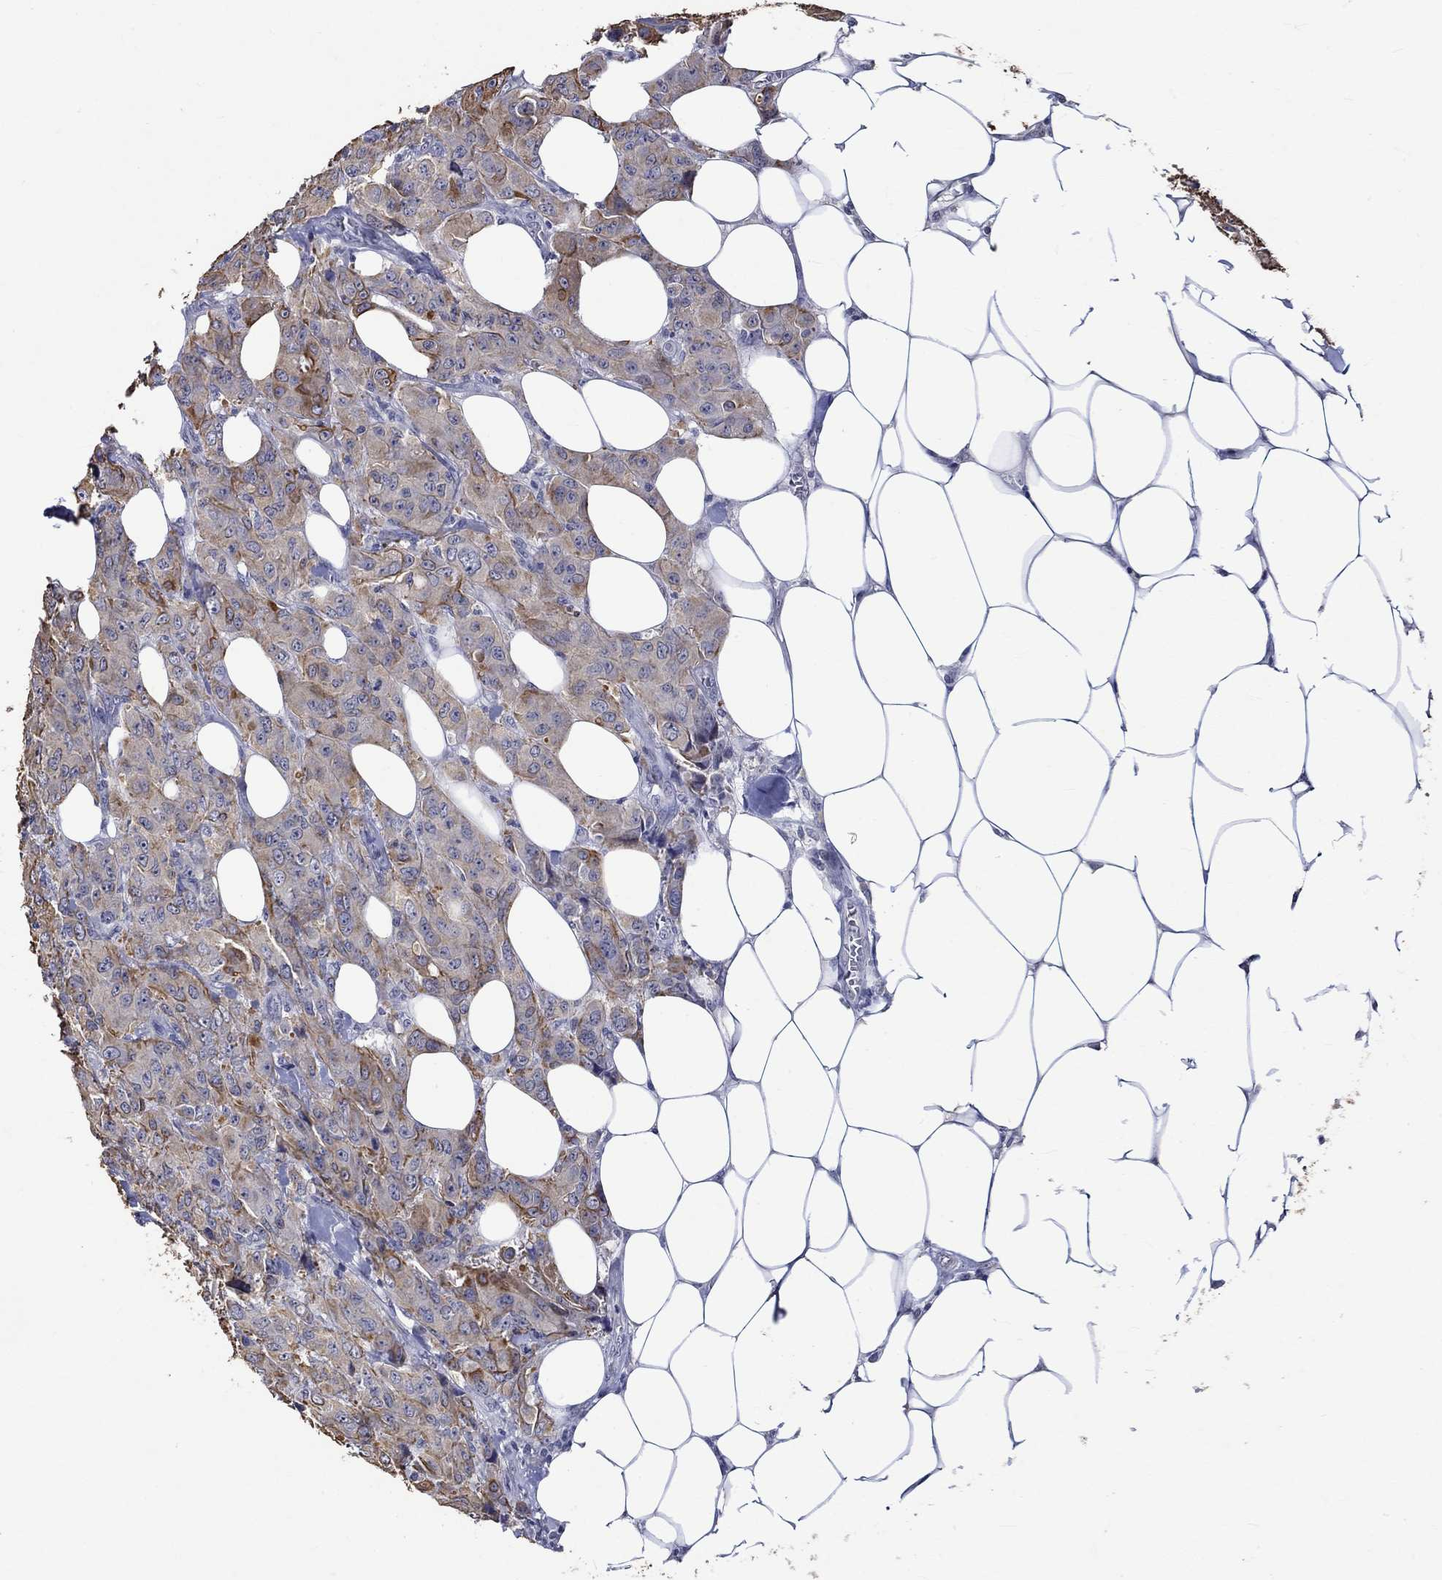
{"staining": {"intensity": "strong", "quantity": "<25%", "location": "cytoplasmic/membranous"}, "tissue": "breast cancer", "cell_type": "Tumor cells", "image_type": "cancer", "snomed": [{"axis": "morphology", "description": "Duct carcinoma"}, {"axis": "topography", "description": "Breast"}], "caption": "Immunohistochemistry (IHC) staining of breast cancer (infiltrating ductal carcinoma), which shows medium levels of strong cytoplasmic/membranous staining in approximately <25% of tumor cells indicating strong cytoplasmic/membranous protein positivity. The staining was performed using DAB (brown) for protein detection and nuclei were counterstained in hematoxylin (blue).", "gene": "DDX3Y", "patient": {"sex": "female", "age": 43}}